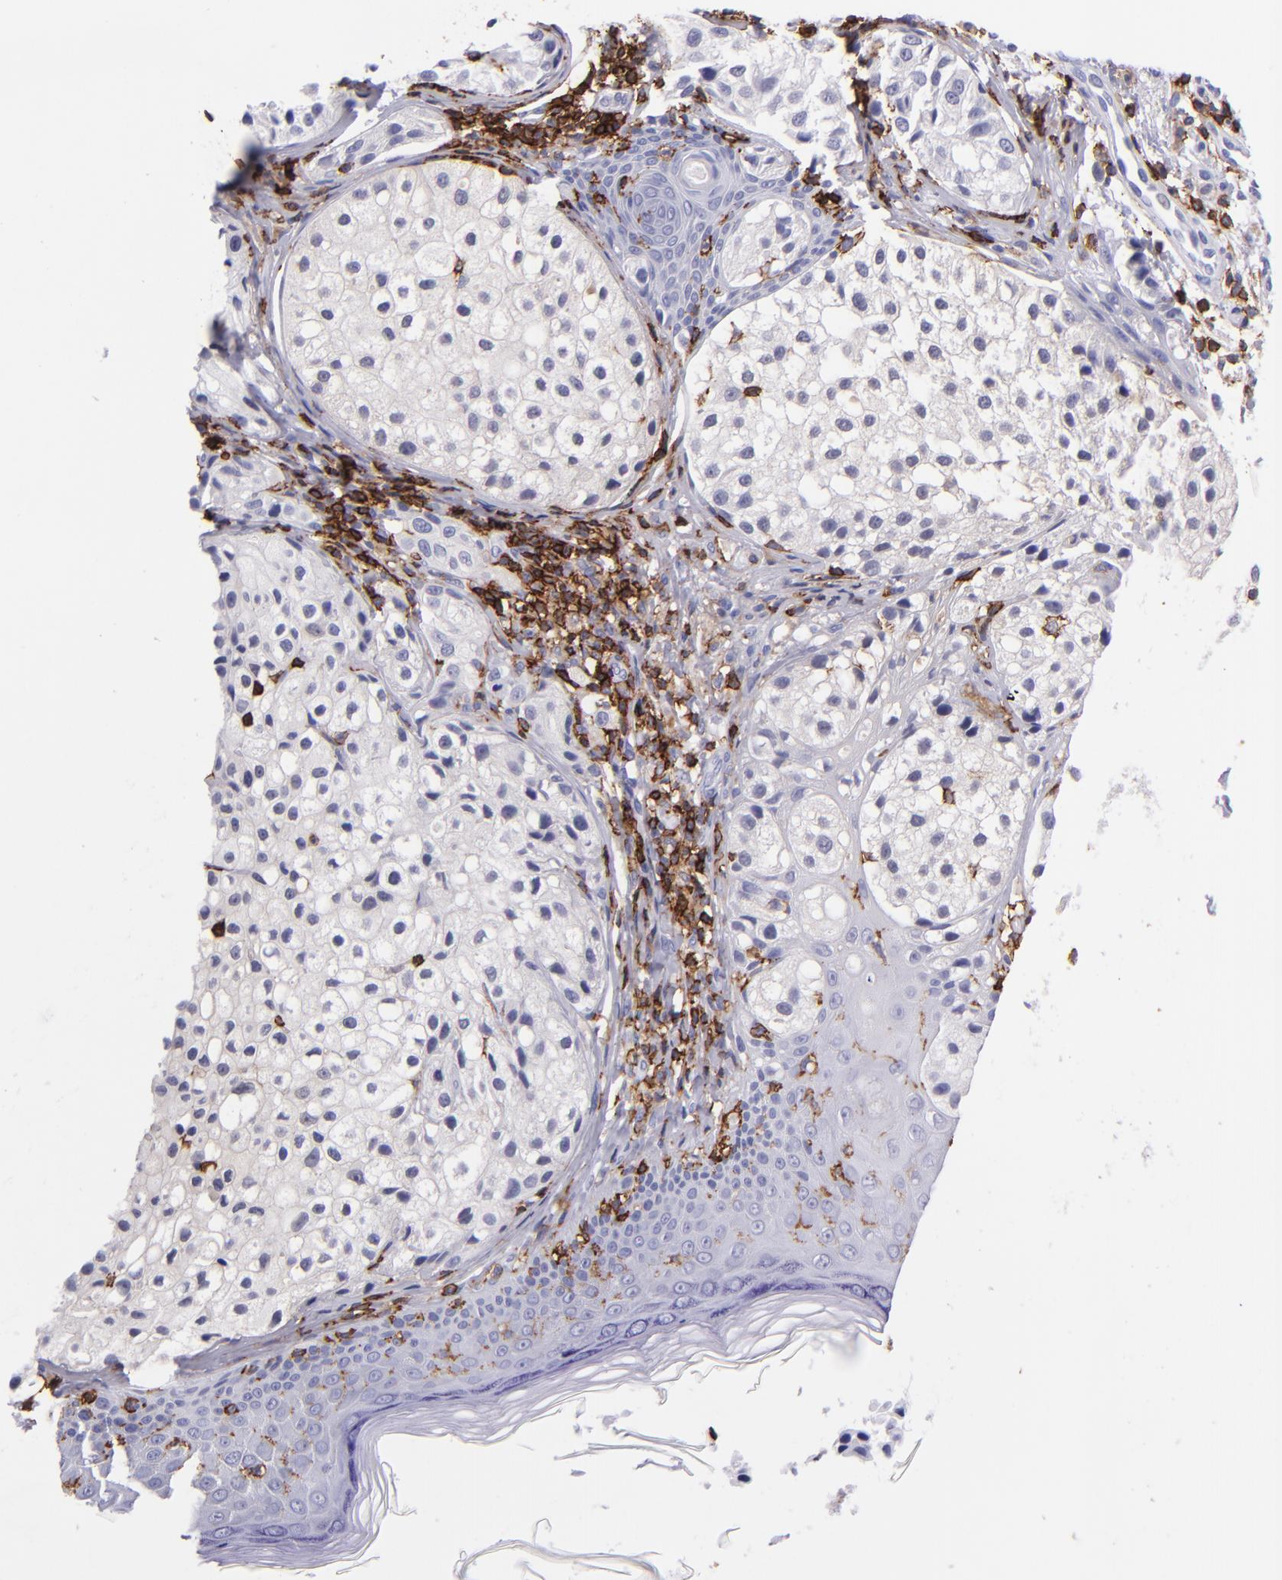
{"staining": {"intensity": "negative", "quantity": "none", "location": "none"}, "tissue": "melanoma", "cell_type": "Tumor cells", "image_type": "cancer", "snomed": [{"axis": "morphology", "description": "Malignant melanoma, NOS"}, {"axis": "topography", "description": "Skin"}], "caption": "Malignant melanoma stained for a protein using IHC displays no expression tumor cells.", "gene": "SPN", "patient": {"sex": "male", "age": 23}}